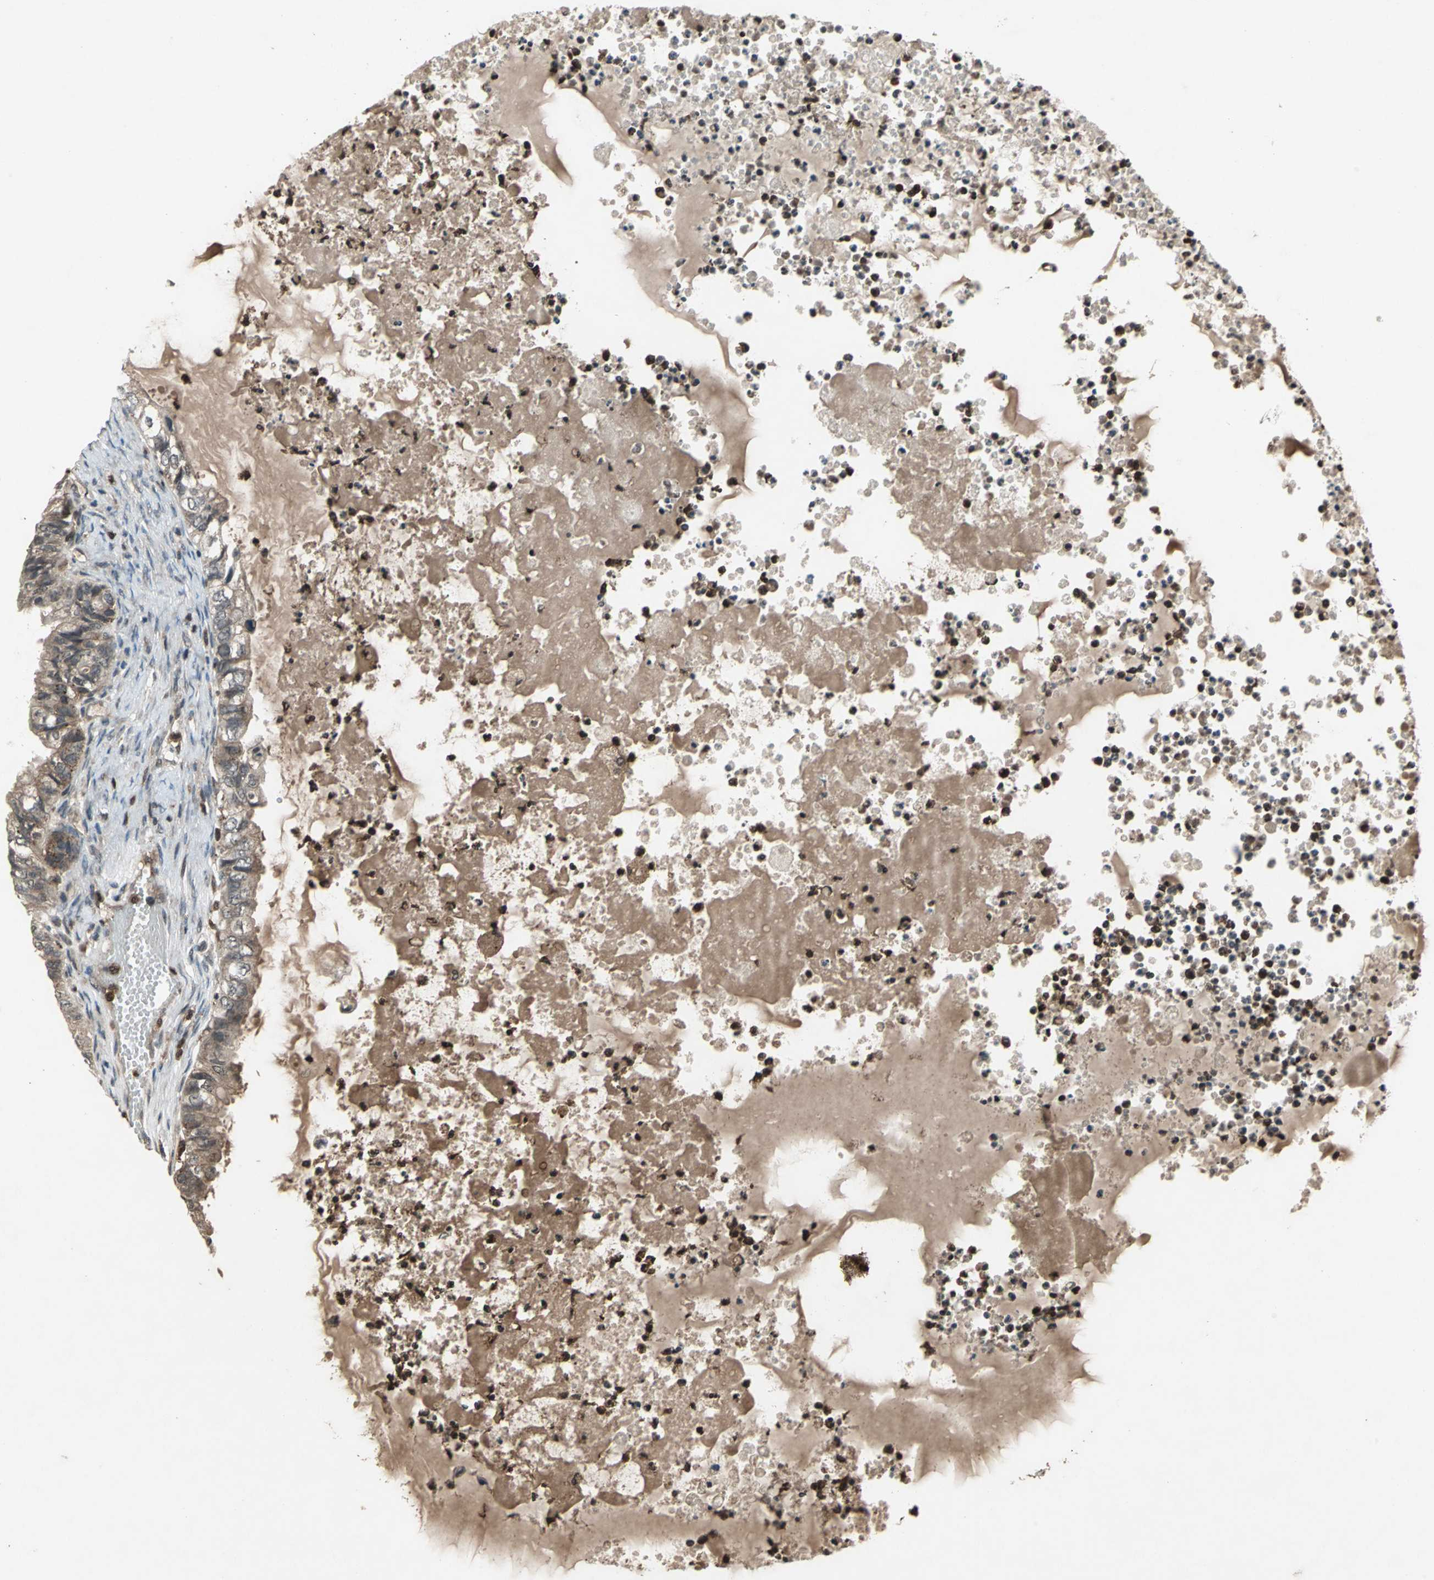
{"staining": {"intensity": "weak", "quantity": ">75%", "location": "cytoplasmic/membranous"}, "tissue": "ovarian cancer", "cell_type": "Tumor cells", "image_type": "cancer", "snomed": [{"axis": "morphology", "description": "Cystadenocarcinoma, mucinous, NOS"}, {"axis": "topography", "description": "Ovary"}], "caption": "This image exhibits ovarian mucinous cystadenocarcinoma stained with immunohistochemistry to label a protein in brown. The cytoplasmic/membranous of tumor cells show weak positivity for the protein. Nuclei are counter-stained blue.", "gene": "PYCARD", "patient": {"sex": "female", "age": 80}}